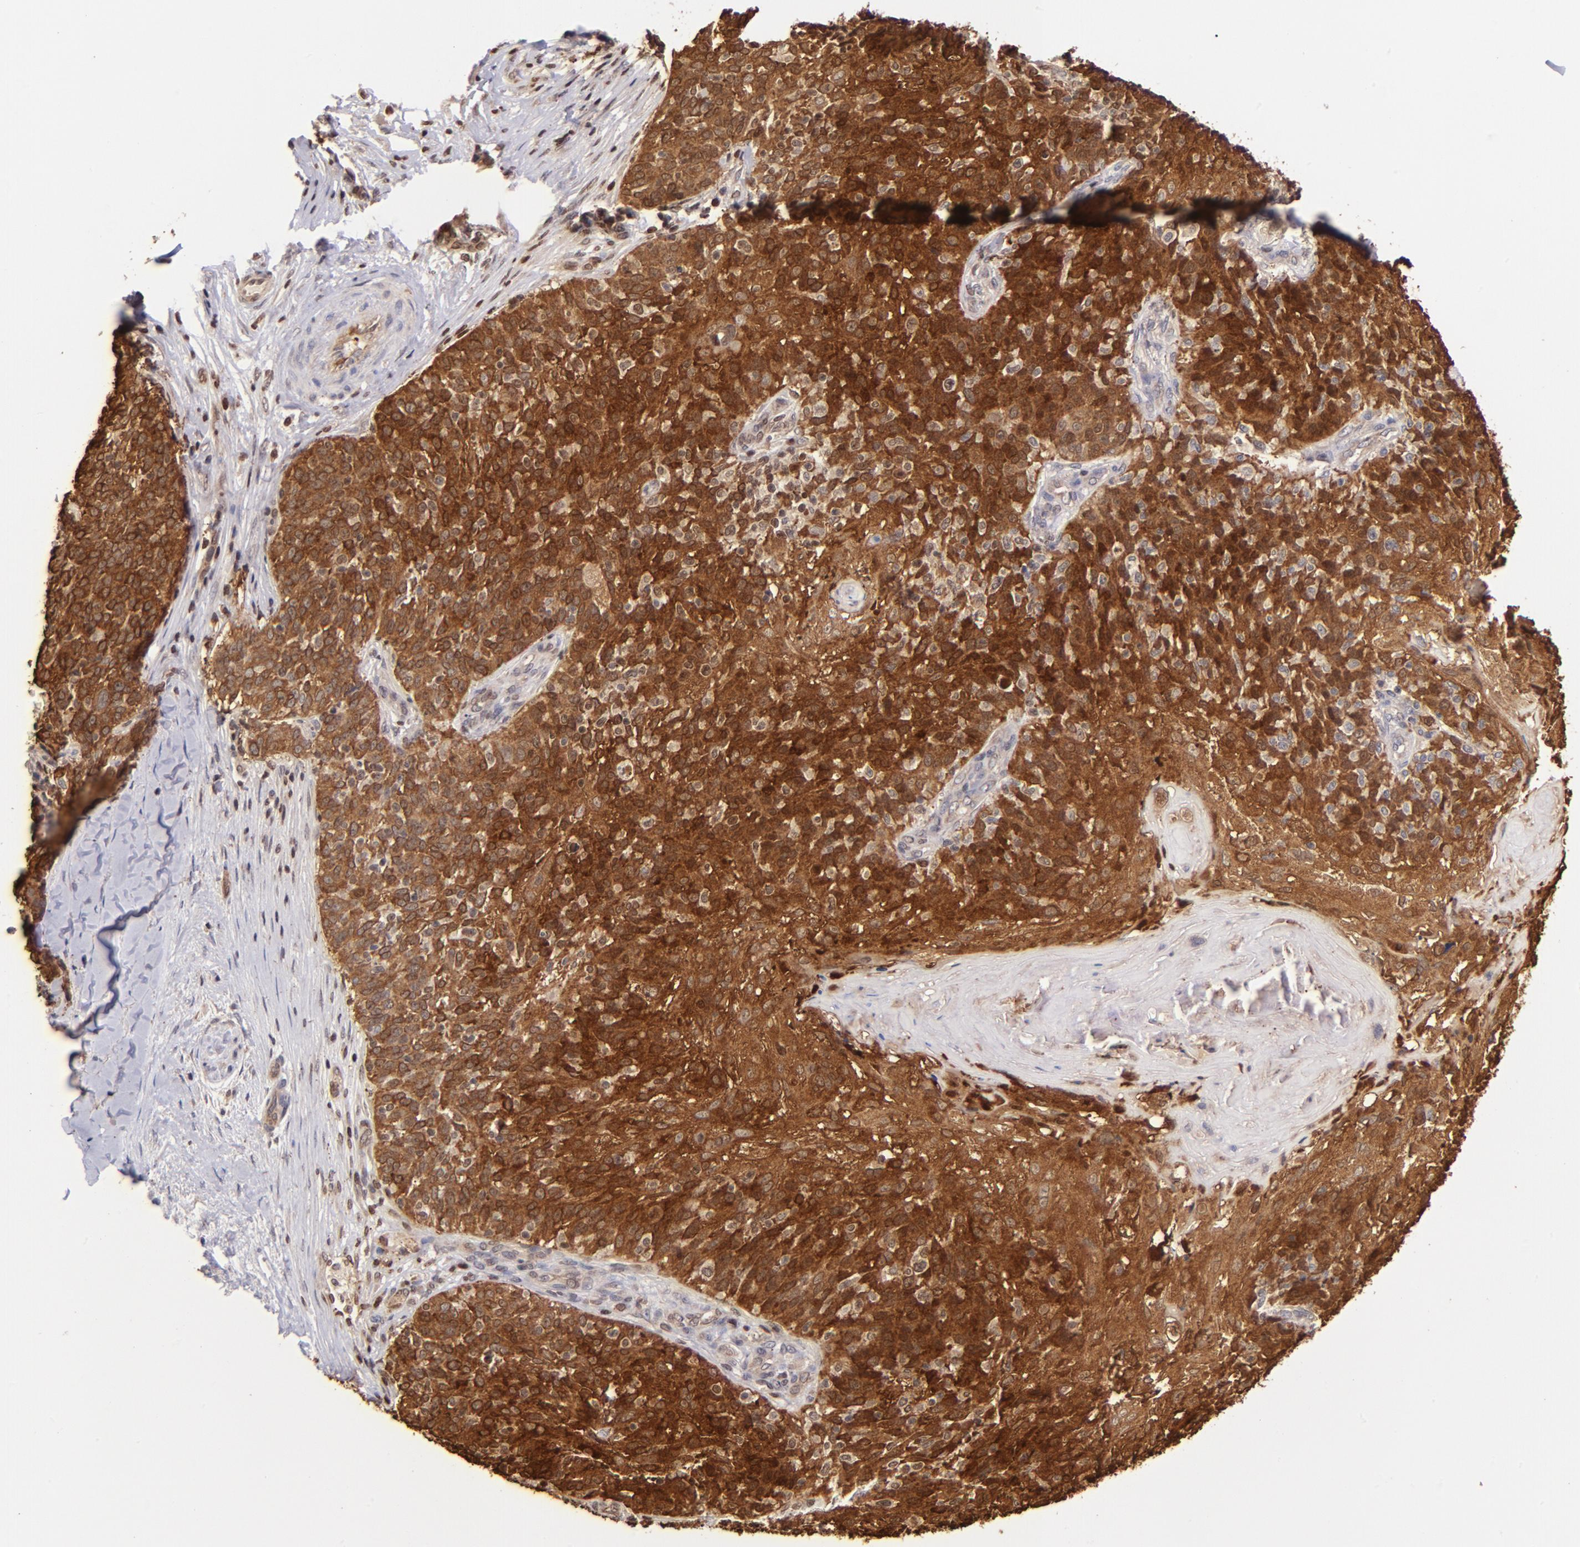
{"staining": {"intensity": "strong", "quantity": ">75%", "location": "cytoplasmic/membranous,nuclear"}, "tissue": "skin cancer", "cell_type": "Tumor cells", "image_type": "cancer", "snomed": [{"axis": "morphology", "description": "Normal tissue, NOS"}, {"axis": "morphology", "description": "Squamous cell carcinoma, NOS"}, {"axis": "topography", "description": "Skin"}], "caption": "Immunohistochemistry (IHC) of human skin cancer (squamous cell carcinoma) reveals high levels of strong cytoplasmic/membranous and nuclear staining in about >75% of tumor cells. (DAB (3,3'-diaminobenzidine) IHC, brown staining for protein, blue staining for nuclei).", "gene": "YWHAB", "patient": {"sex": "female", "age": 83}}